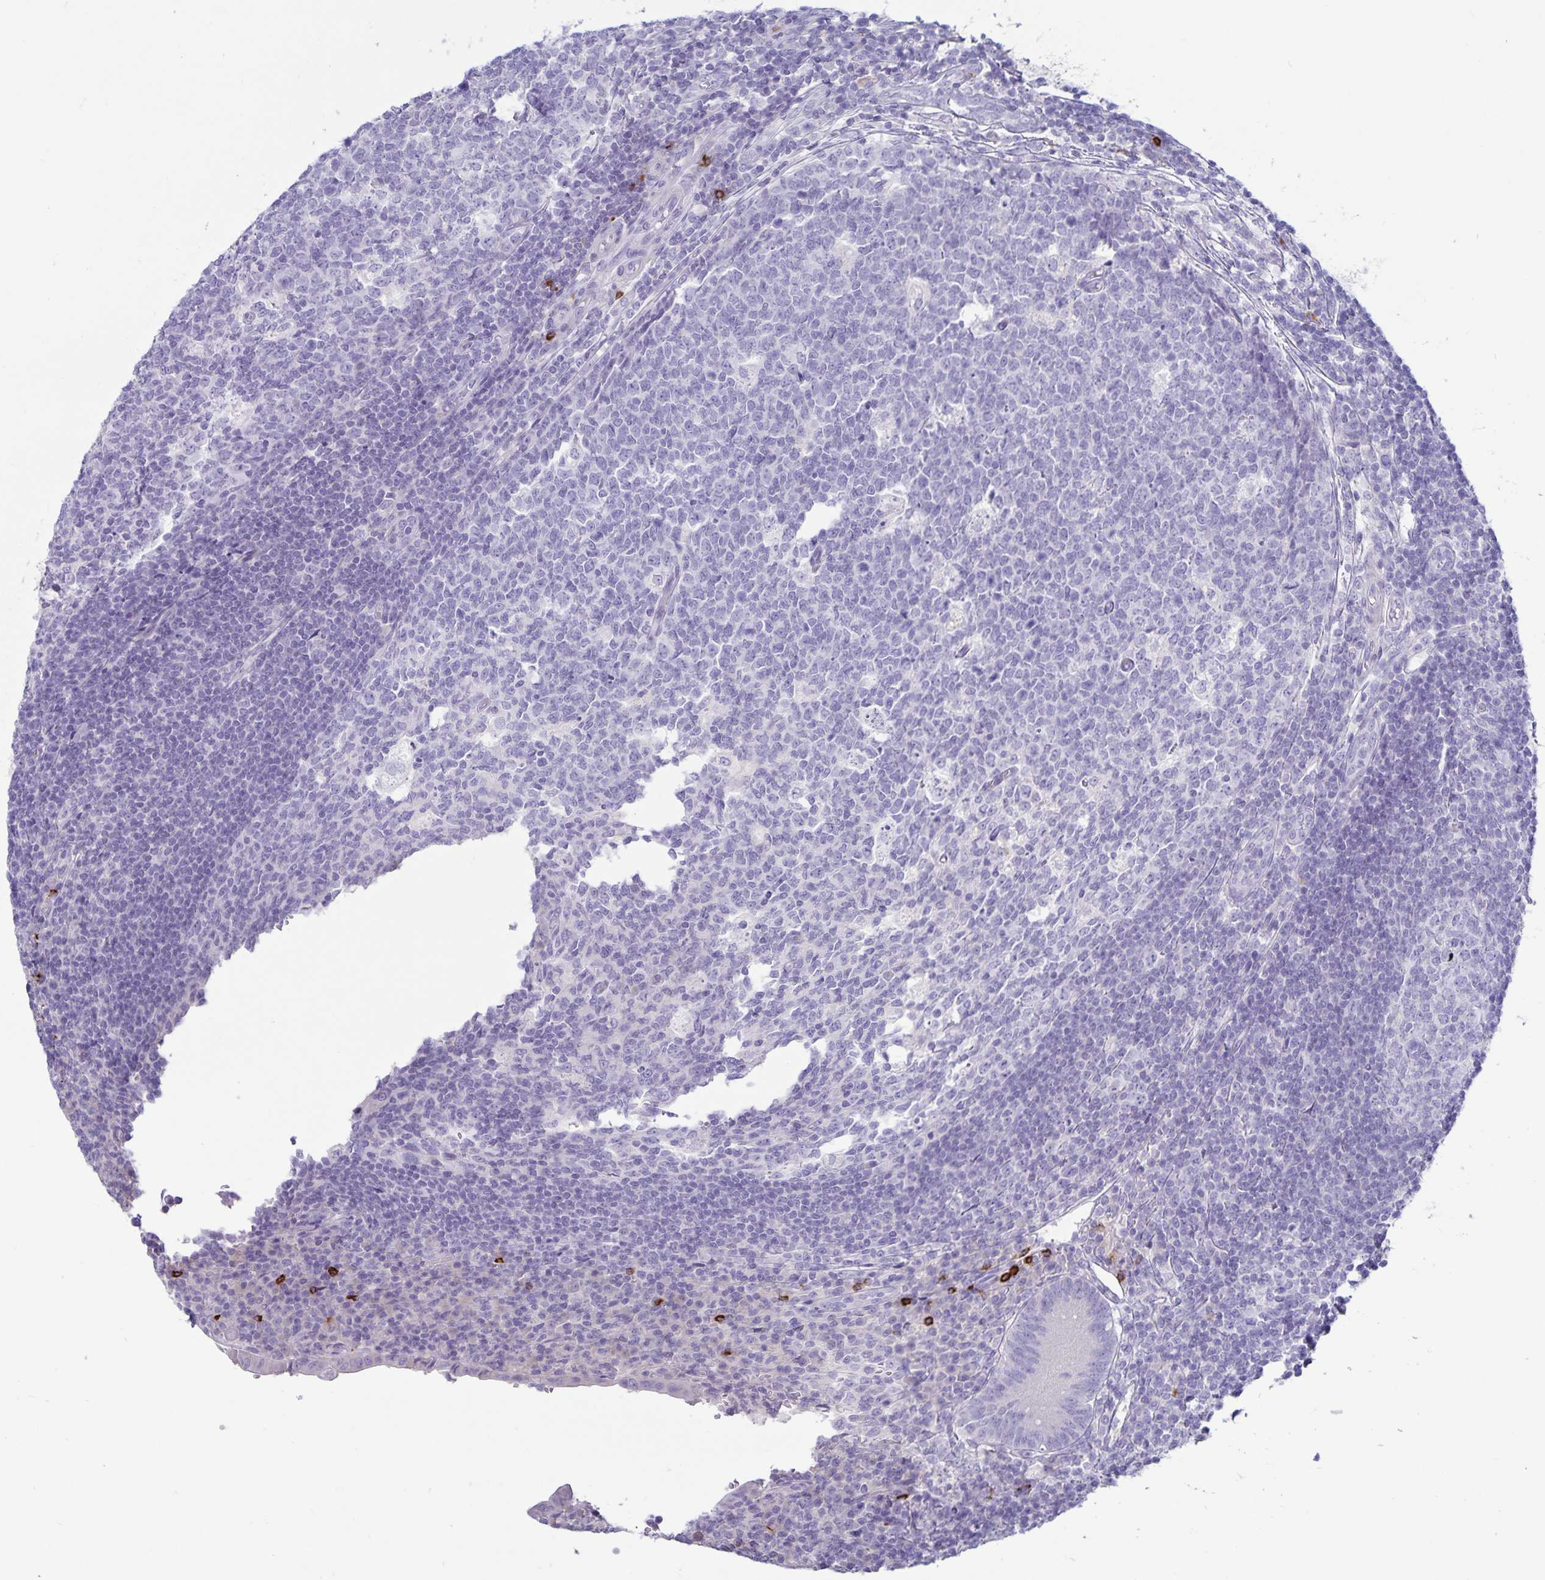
{"staining": {"intensity": "negative", "quantity": "none", "location": "none"}, "tissue": "appendix", "cell_type": "Glandular cells", "image_type": "normal", "snomed": [{"axis": "morphology", "description": "Normal tissue, NOS"}, {"axis": "topography", "description": "Appendix"}], "caption": "Appendix was stained to show a protein in brown. There is no significant staining in glandular cells. (DAB immunohistochemistry, high magnification).", "gene": "IBTK", "patient": {"sex": "male", "age": 18}}